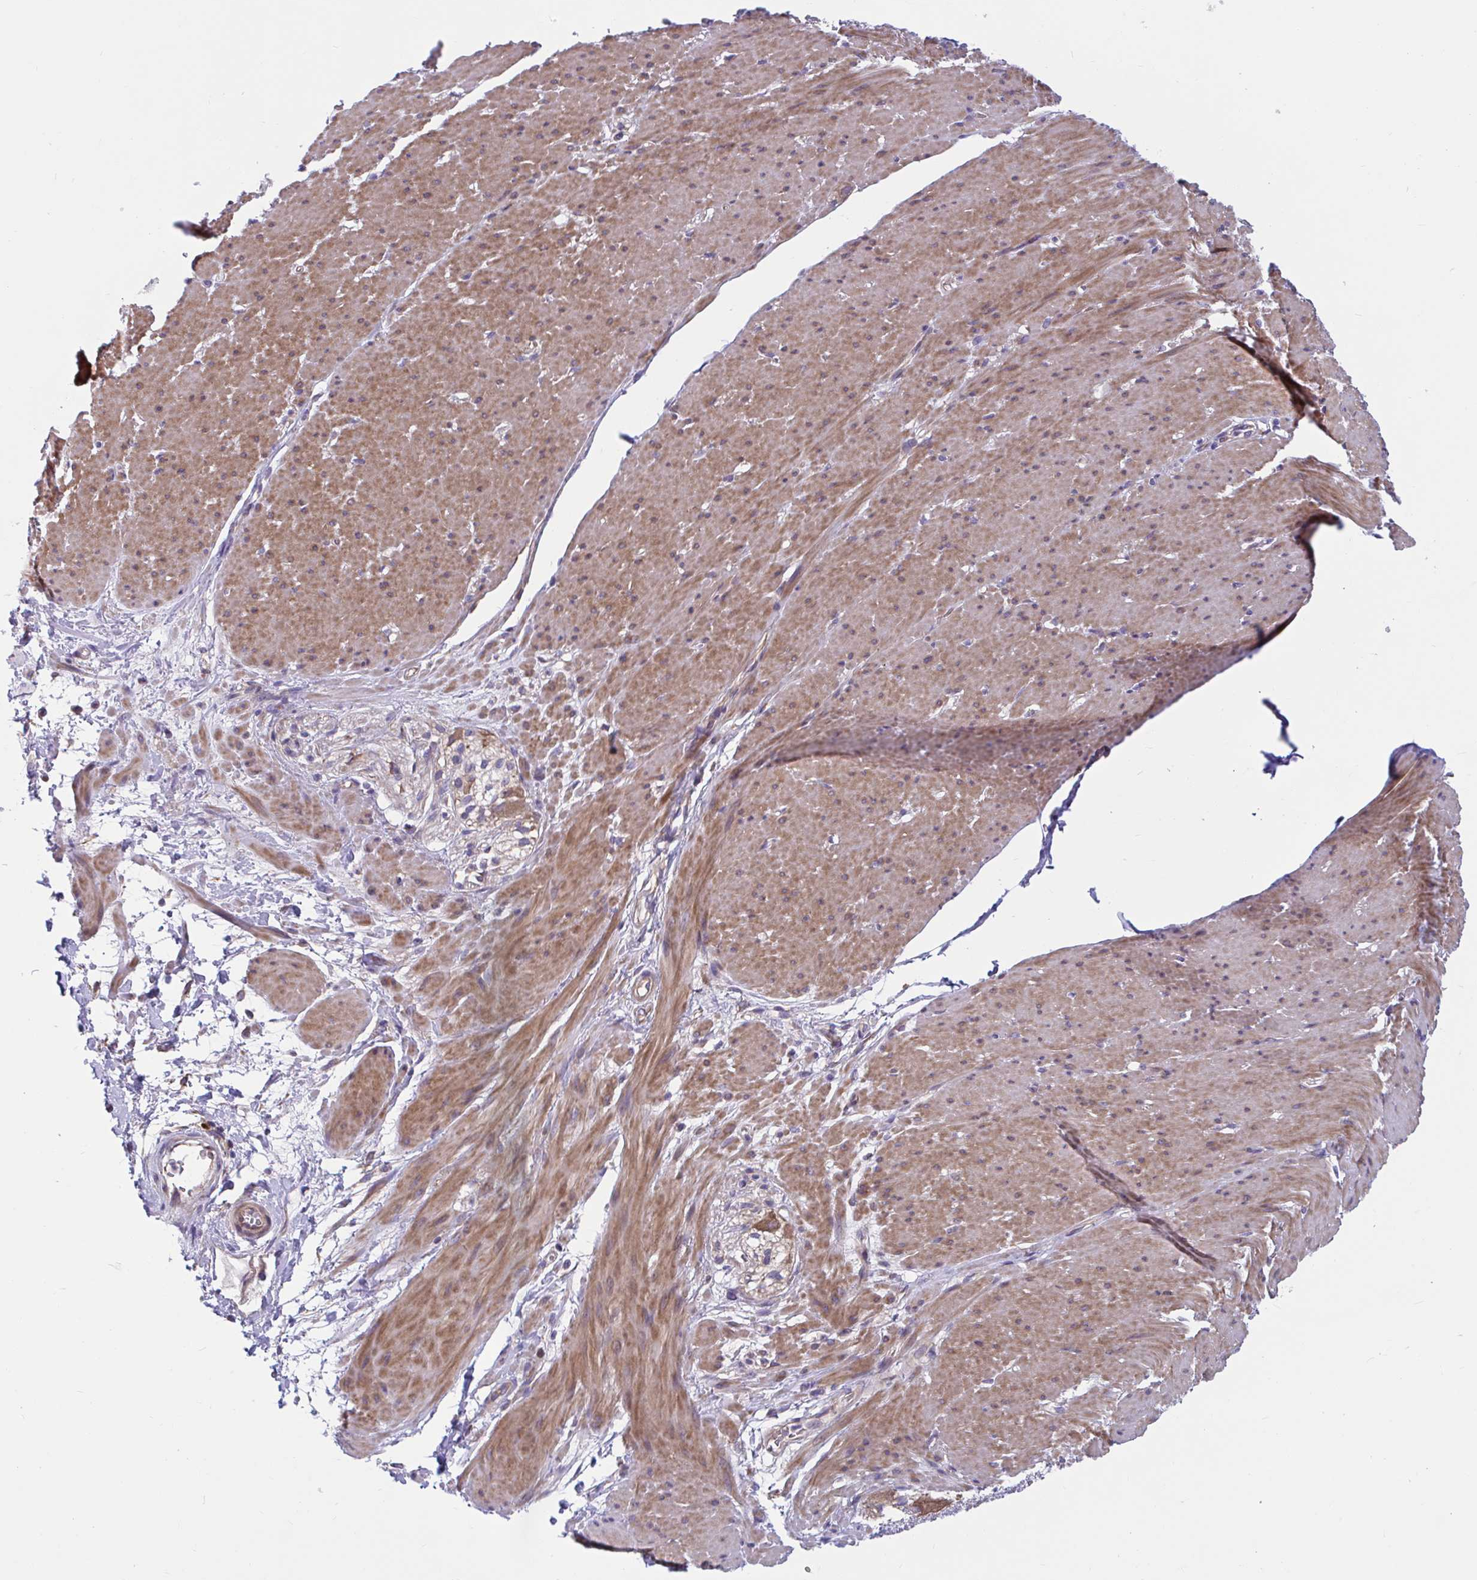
{"staining": {"intensity": "moderate", "quantity": "25%-75%", "location": "cytoplasmic/membranous"}, "tissue": "smooth muscle", "cell_type": "Smooth muscle cells", "image_type": "normal", "snomed": [{"axis": "morphology", "description": "Normal tissue, NOS"}, {"axis": "topography", "description": "Smooth muscle"}, {"axis": "topography", "description": "Rectum"}], "caption": "The image displays immunohistochemical staining of normal smooth muscle. There is moderate cytoplasmic/membranous expression is appreciated in about 25%-75% of smooth muscle cells.", "gene": "WBP1", "patient": {"sex": "male", "age": 53}}